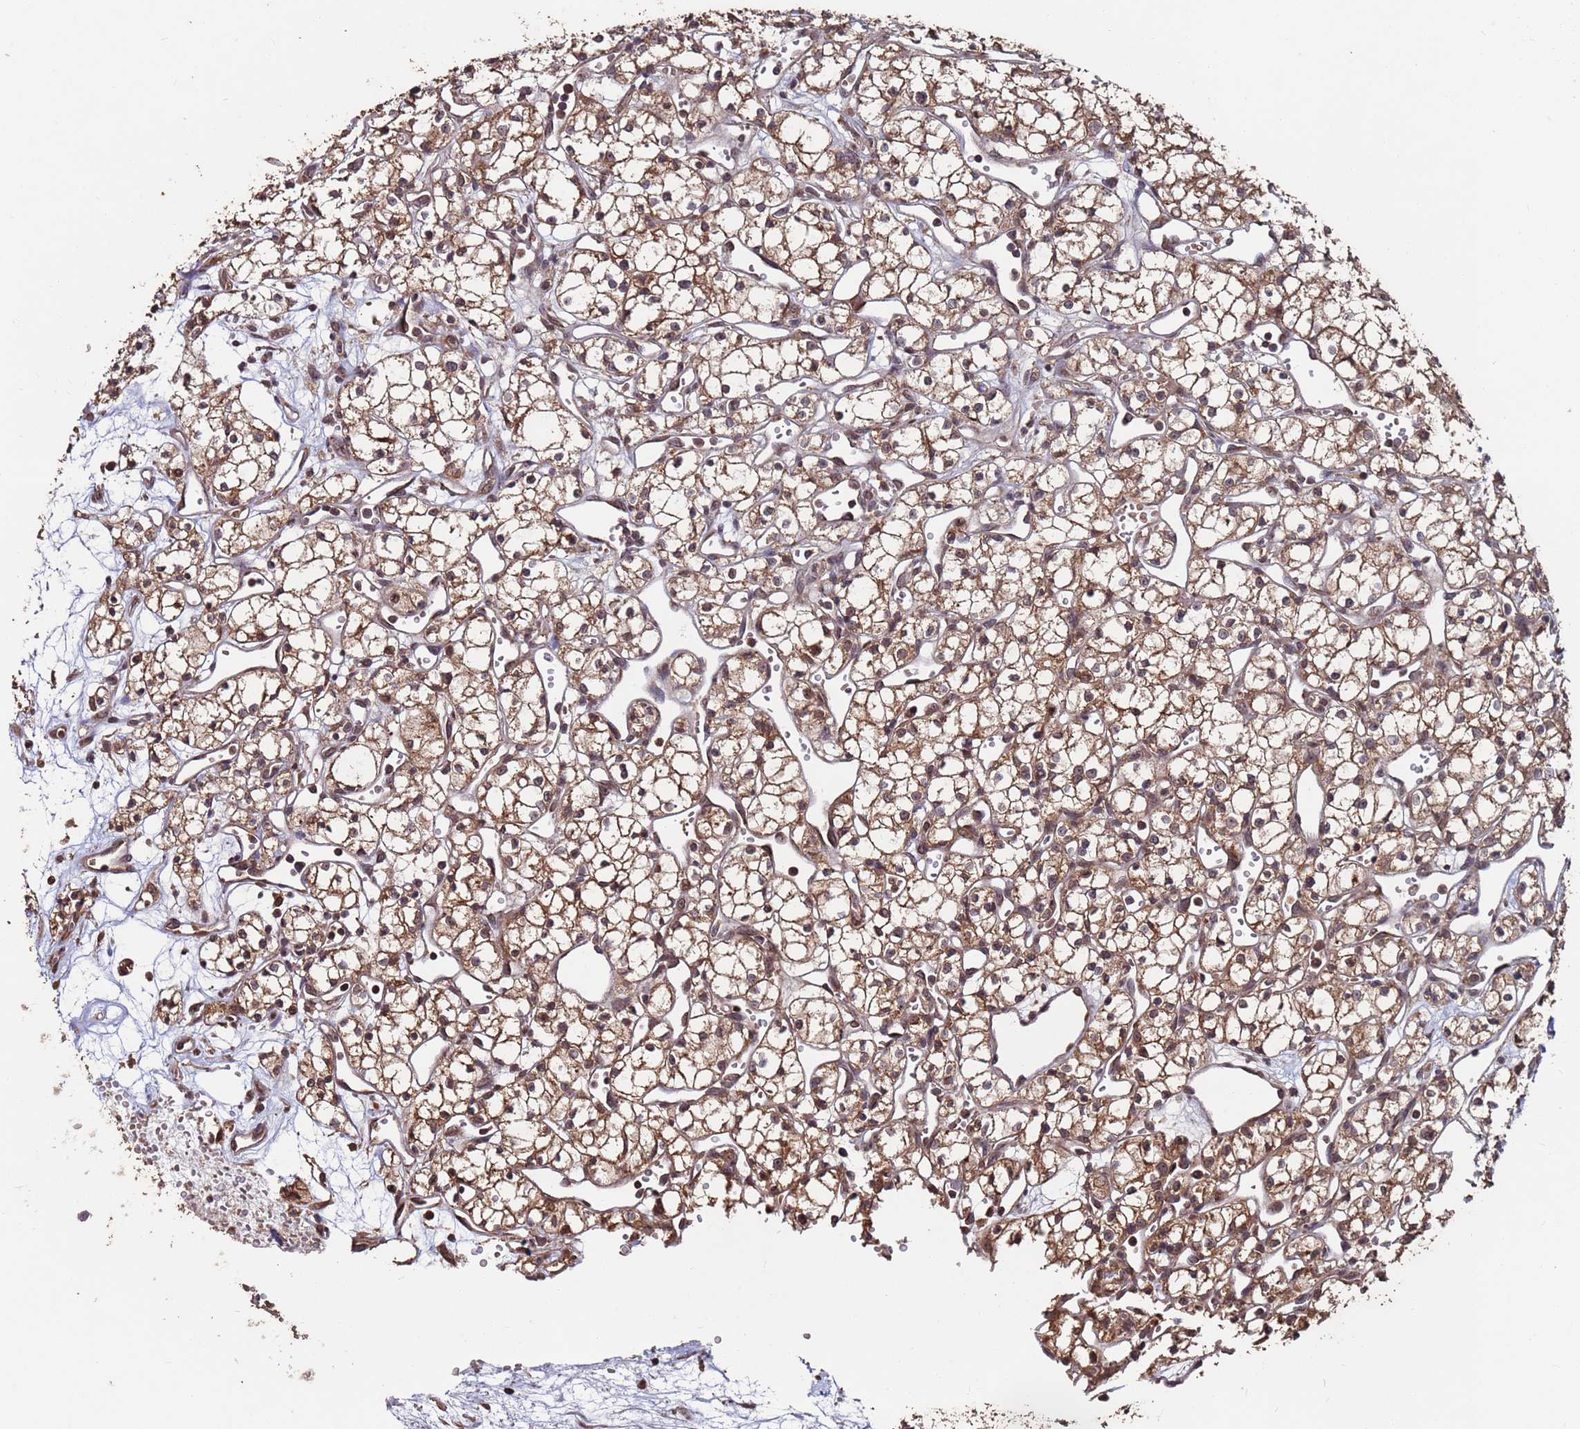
{"staining": {"intensity": "moderate", "quantity": ">75%", "location": "cytoplasmic/membranous"}, "tissue": "renal cancer", "cell_type": "Tumor cells", "image_type": "cancer", "snomed": [{"axis": "morphology", "description": "Adenocarcinoma, NOS"}, {"axis": "topography", "description": "Kidney"}], "caption": "Moderate cytoplasmic/membranous staining is present in approximately >75% of tumor cells in adenocarcinoma (renal). The staining is performed using DAB (3,3'-diaminobenzidine) brown chromogen to label protein expression. The nuclei are counter-stained blue using hematoxylin.", "gene": "PRR7", "patient": {"sex": "male", "age": 59}}